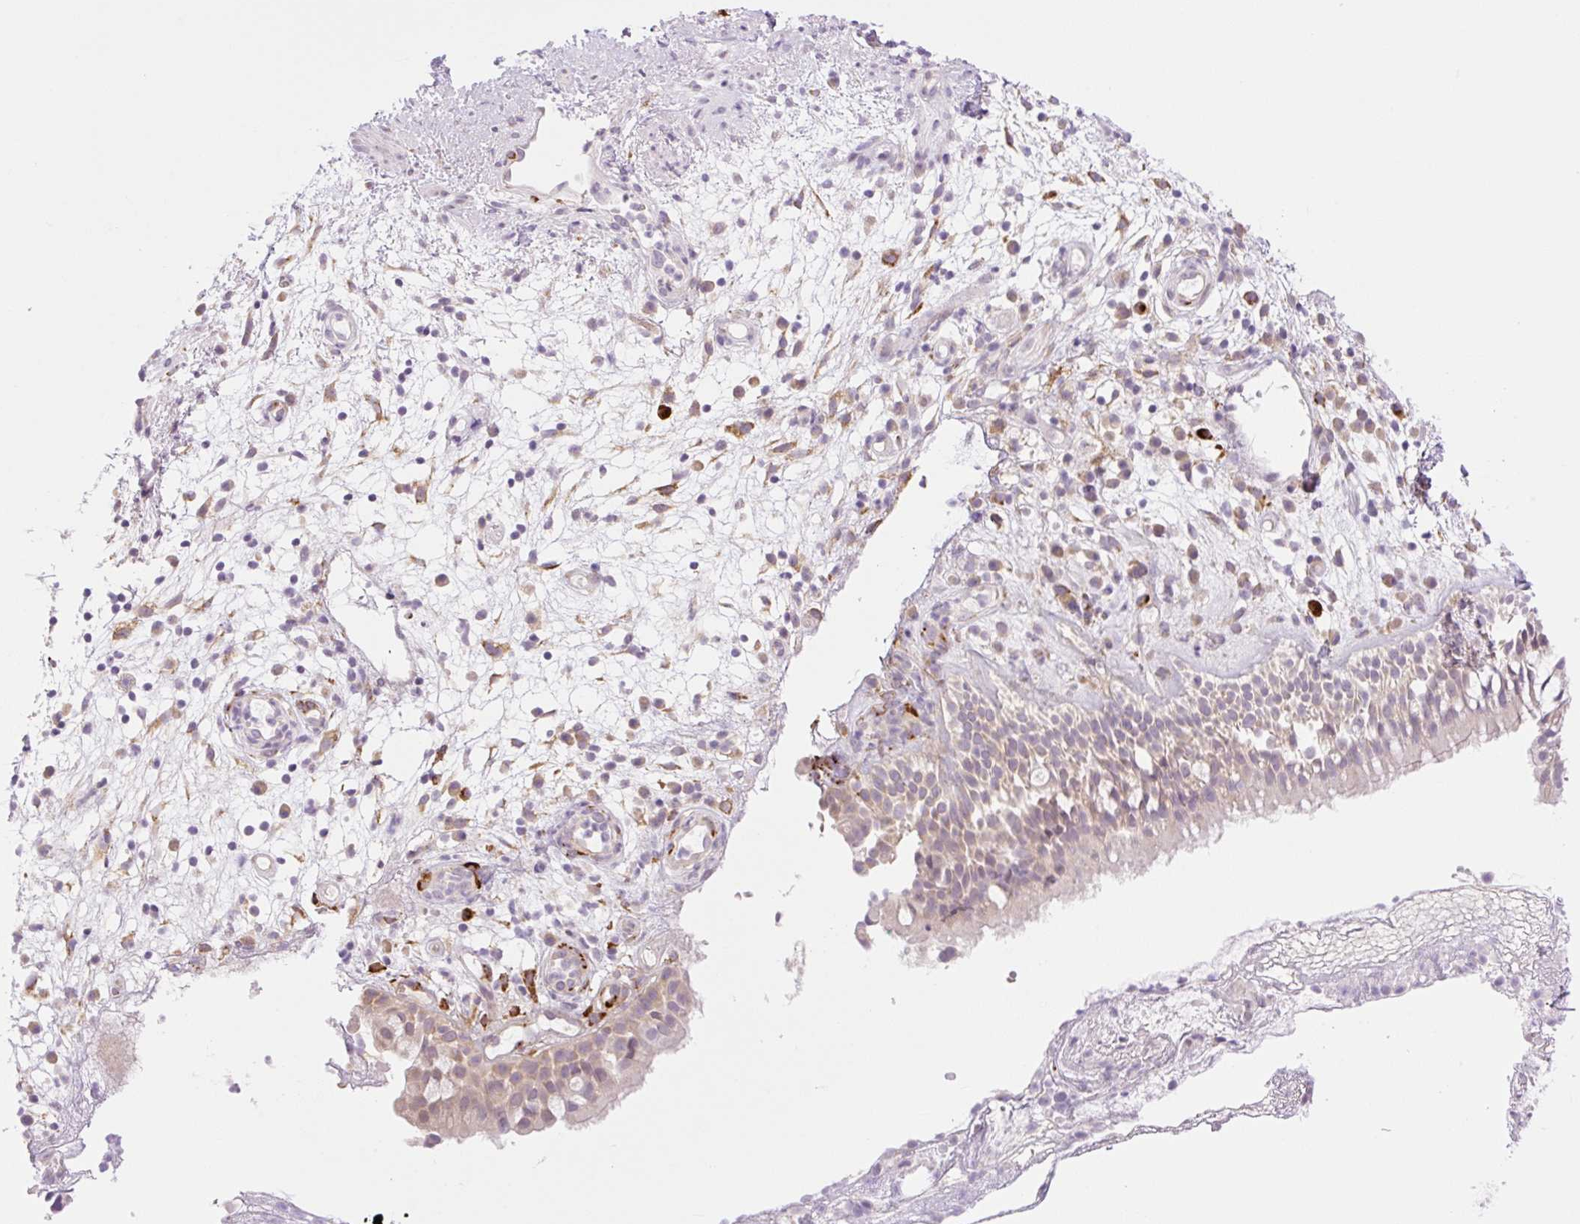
{"staining": {"intensity": "weak", "quantity": "<25%", "location": "cytoplasmic/membranous"}, "tissue": "nasopharynx", "cell_type": "Respiratory epithelial cells", "image_type": "normal", "snomed": [{"axis": "morphology", "description": "Normal tissue, NOS"}, {"axis": "morphology", "description": "Inflammation, NOS"}, {"axis": "topography", "description": "Nasopharynx"}], "caption": "There is no significant staining in respiratory epithelial cells of nasopharynx. (Brightfield microscopy of DAB (3,3'-diaminobenzidine) immunohistochemistry (IHC) at high magnification).", "gene": "COL5A1", "patient": {"sex": "male", "age": 54}}